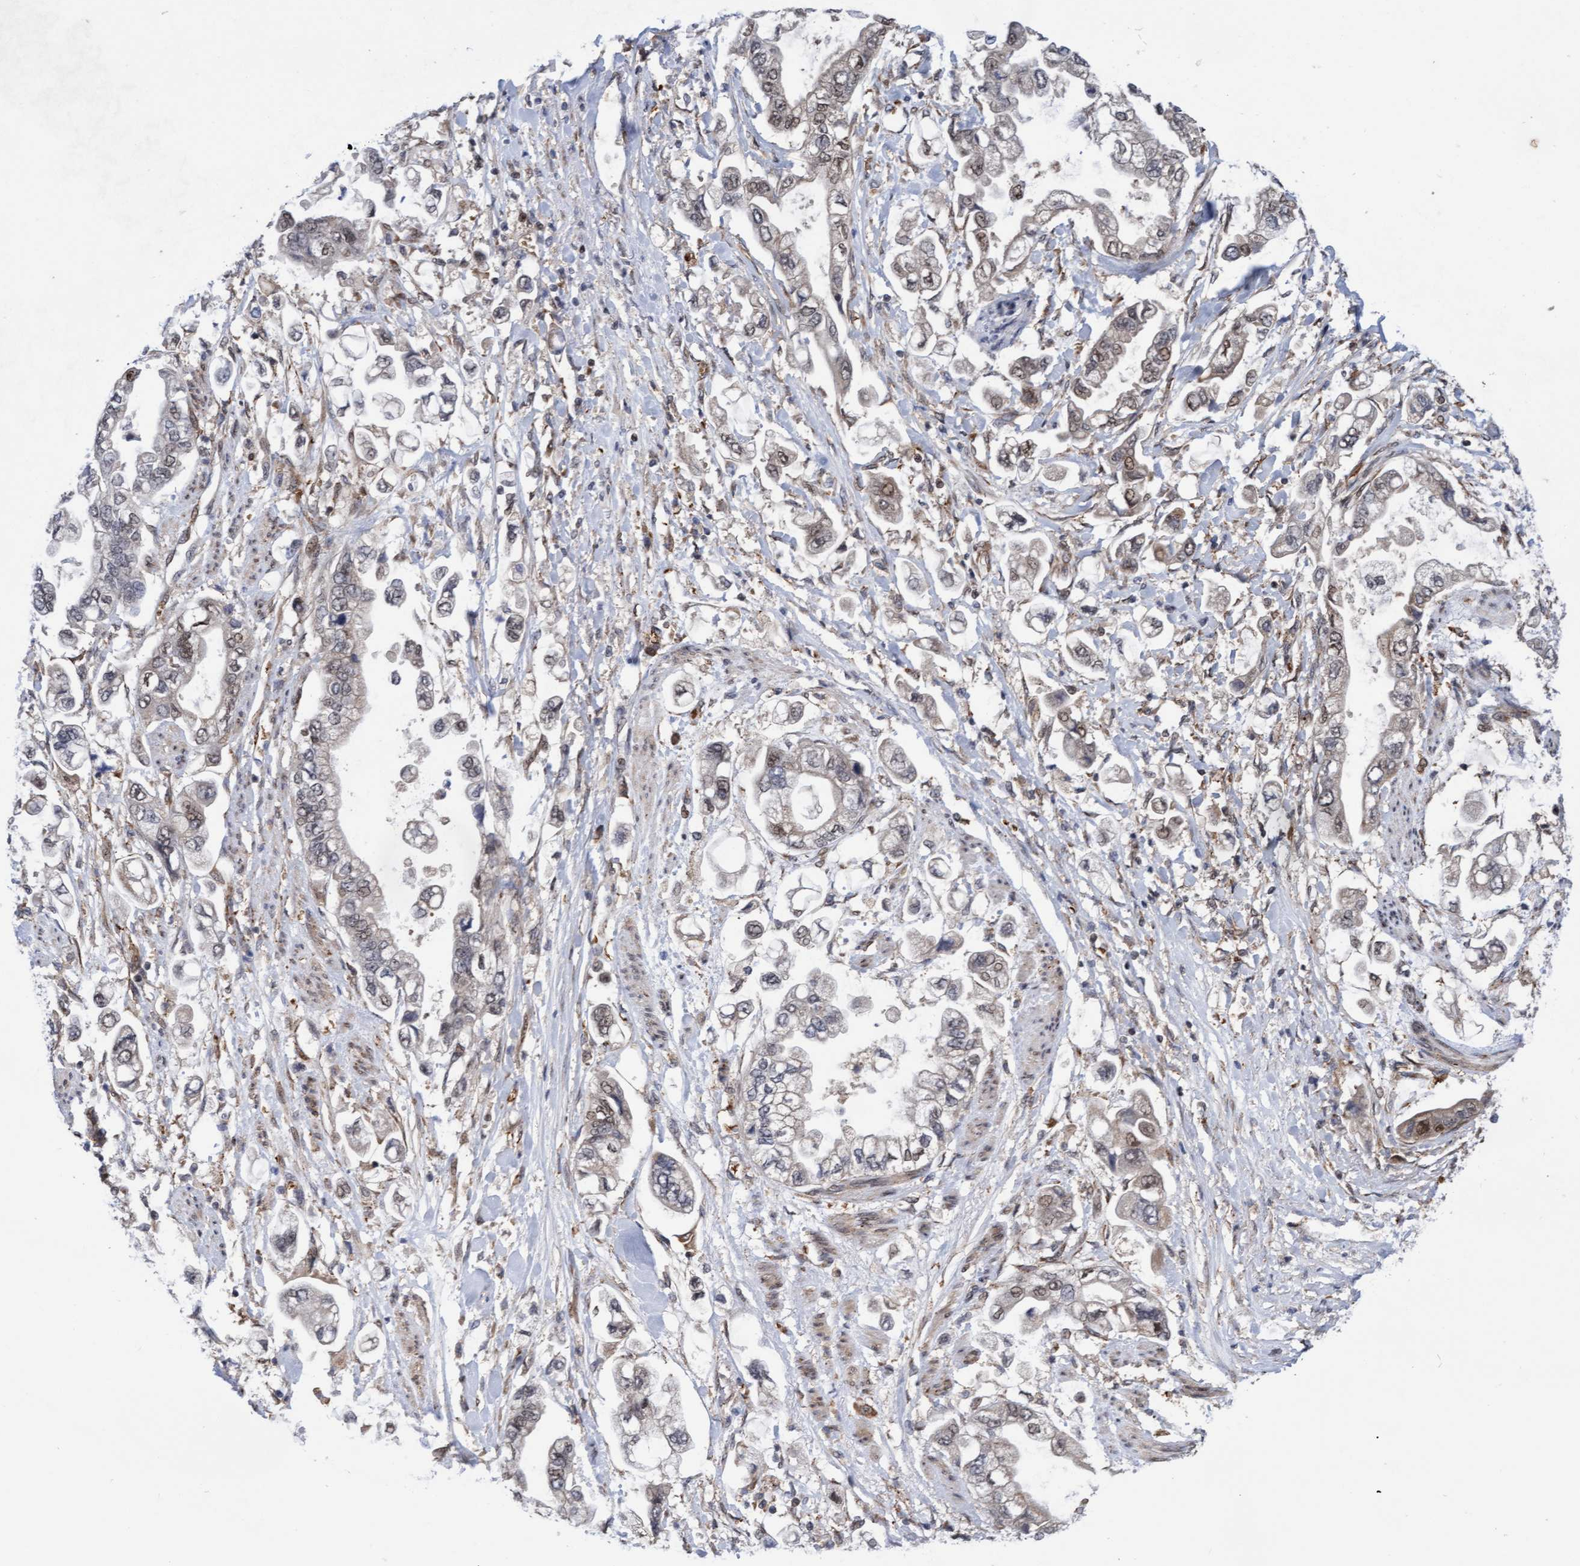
{"staining": {"intensity": "weak", "quantity": "25%-75%", "location": "cytoplasmic/membranous,nuclear"}, "tissue": "stomach cancer", "cell_type": "Tumor cells", "image_type": "cancer", "snomed": [{"axis": "morphology", "description": "Normal tissue, NOS"}, {"axis": "morphology", "description": "Adenocarcinoma, NOS"}, {"axis": "topography", "description": "Stomach"}], "caption": "Protein positivity by IHC exhibits weak cytoplasmic/membranous and nuclear expression in approximately 25%-75% of tumor cells in stomach cancer.", "gene": "TANC2", "patient": {"sex": "male", "age": 62}}